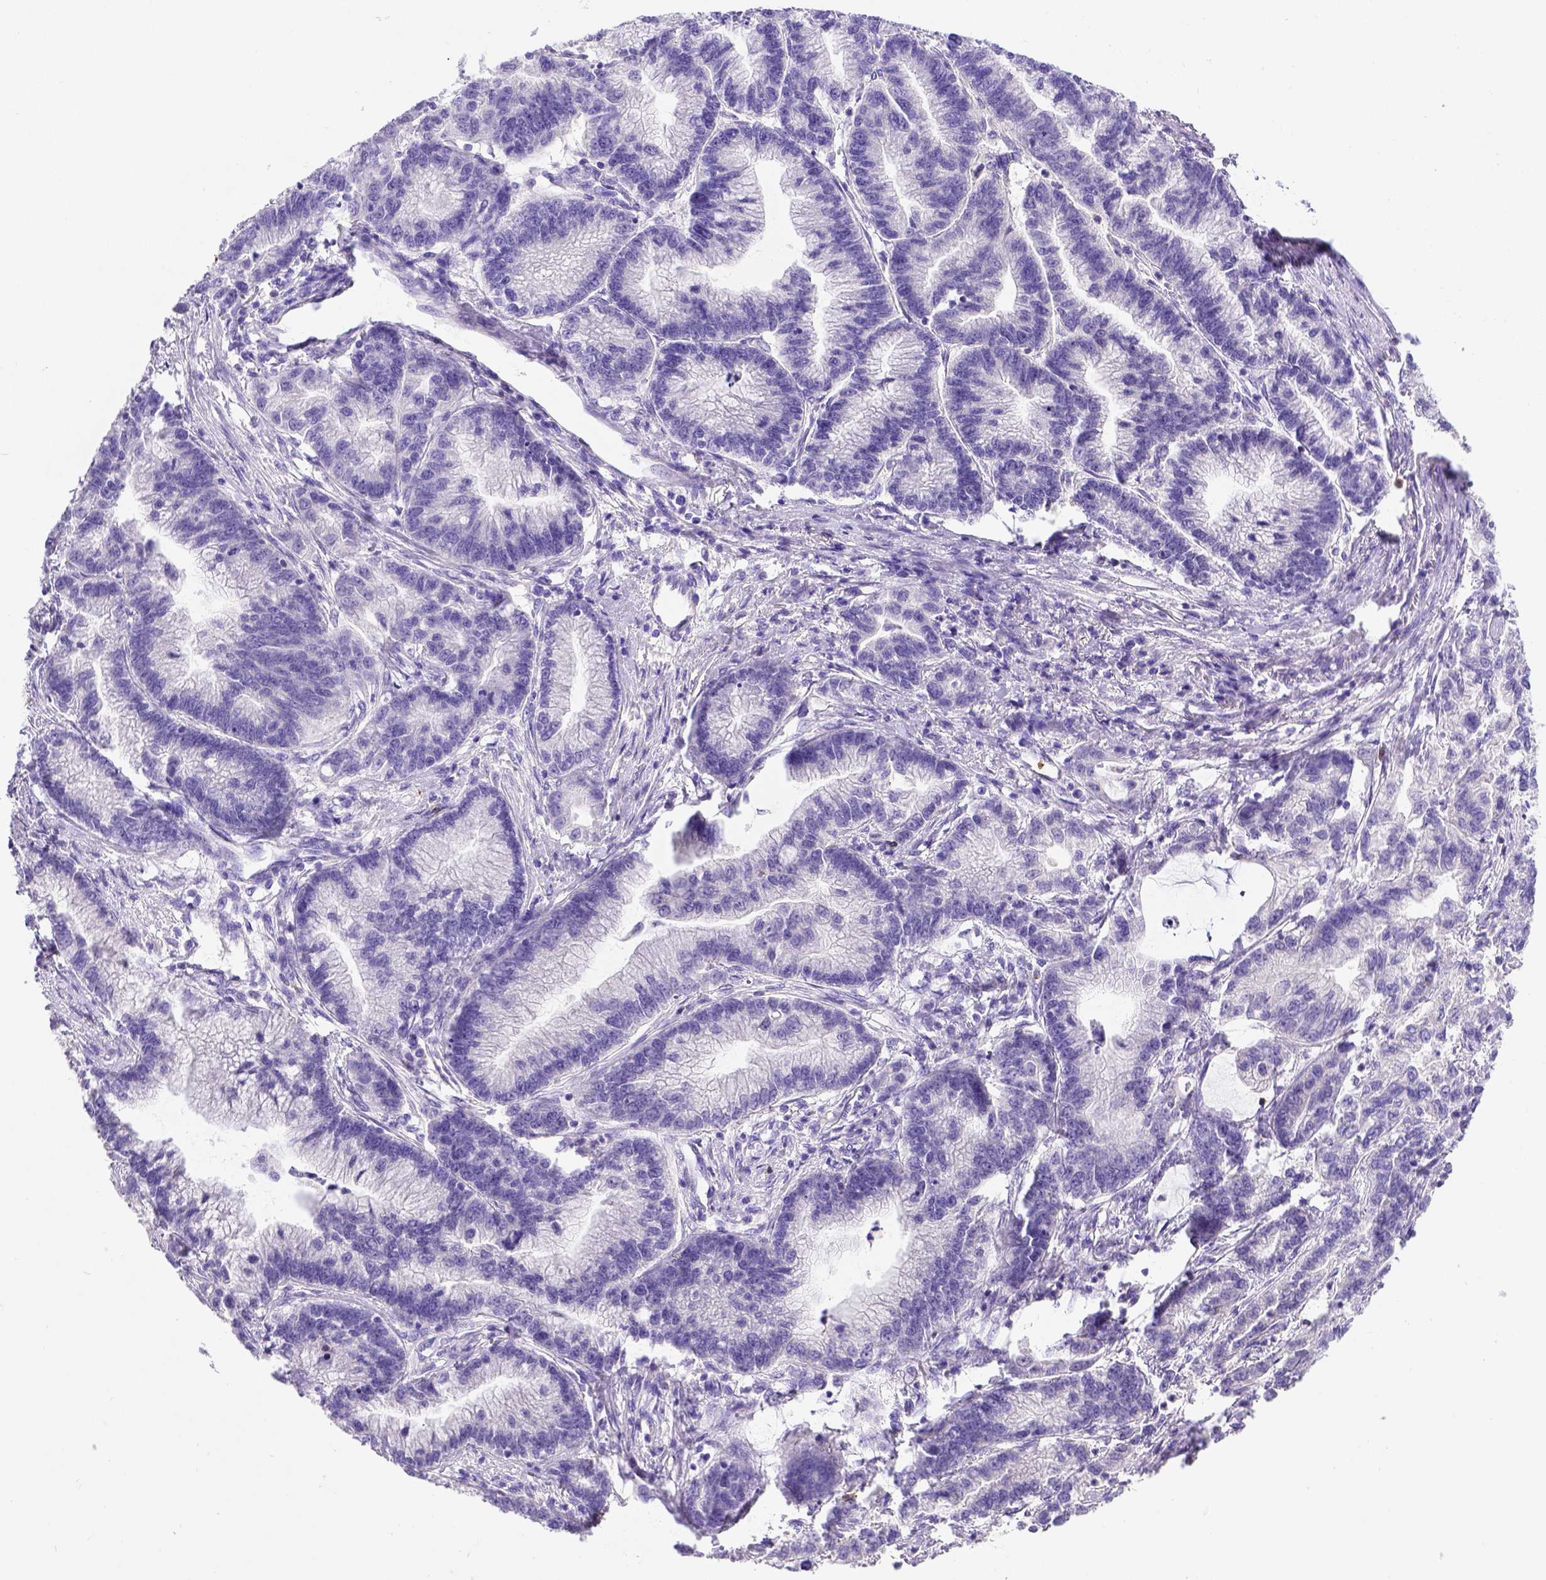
{"staining": {"intensity": "negative", "quantity": "none", "location": "none"}, "tissue": "stomach cancer", "cell_type": "Tumor cells", "image_type": "cancer", "snomed": [{"axis": "morphology", "description": "Adenocarcinoma, NOS"}, {"axis": "topography", "description": "Stomach"}], "caption": "Immunohistochemistry histopathology image of adenocarcinoma (stomach) stained for a protein (brown), which reveals no positivity in tumor cells. (DAB immunohistochemistry, high magnification).", "gene": "B3GAT1", "patient": {"sex": "male", "age": 83}}